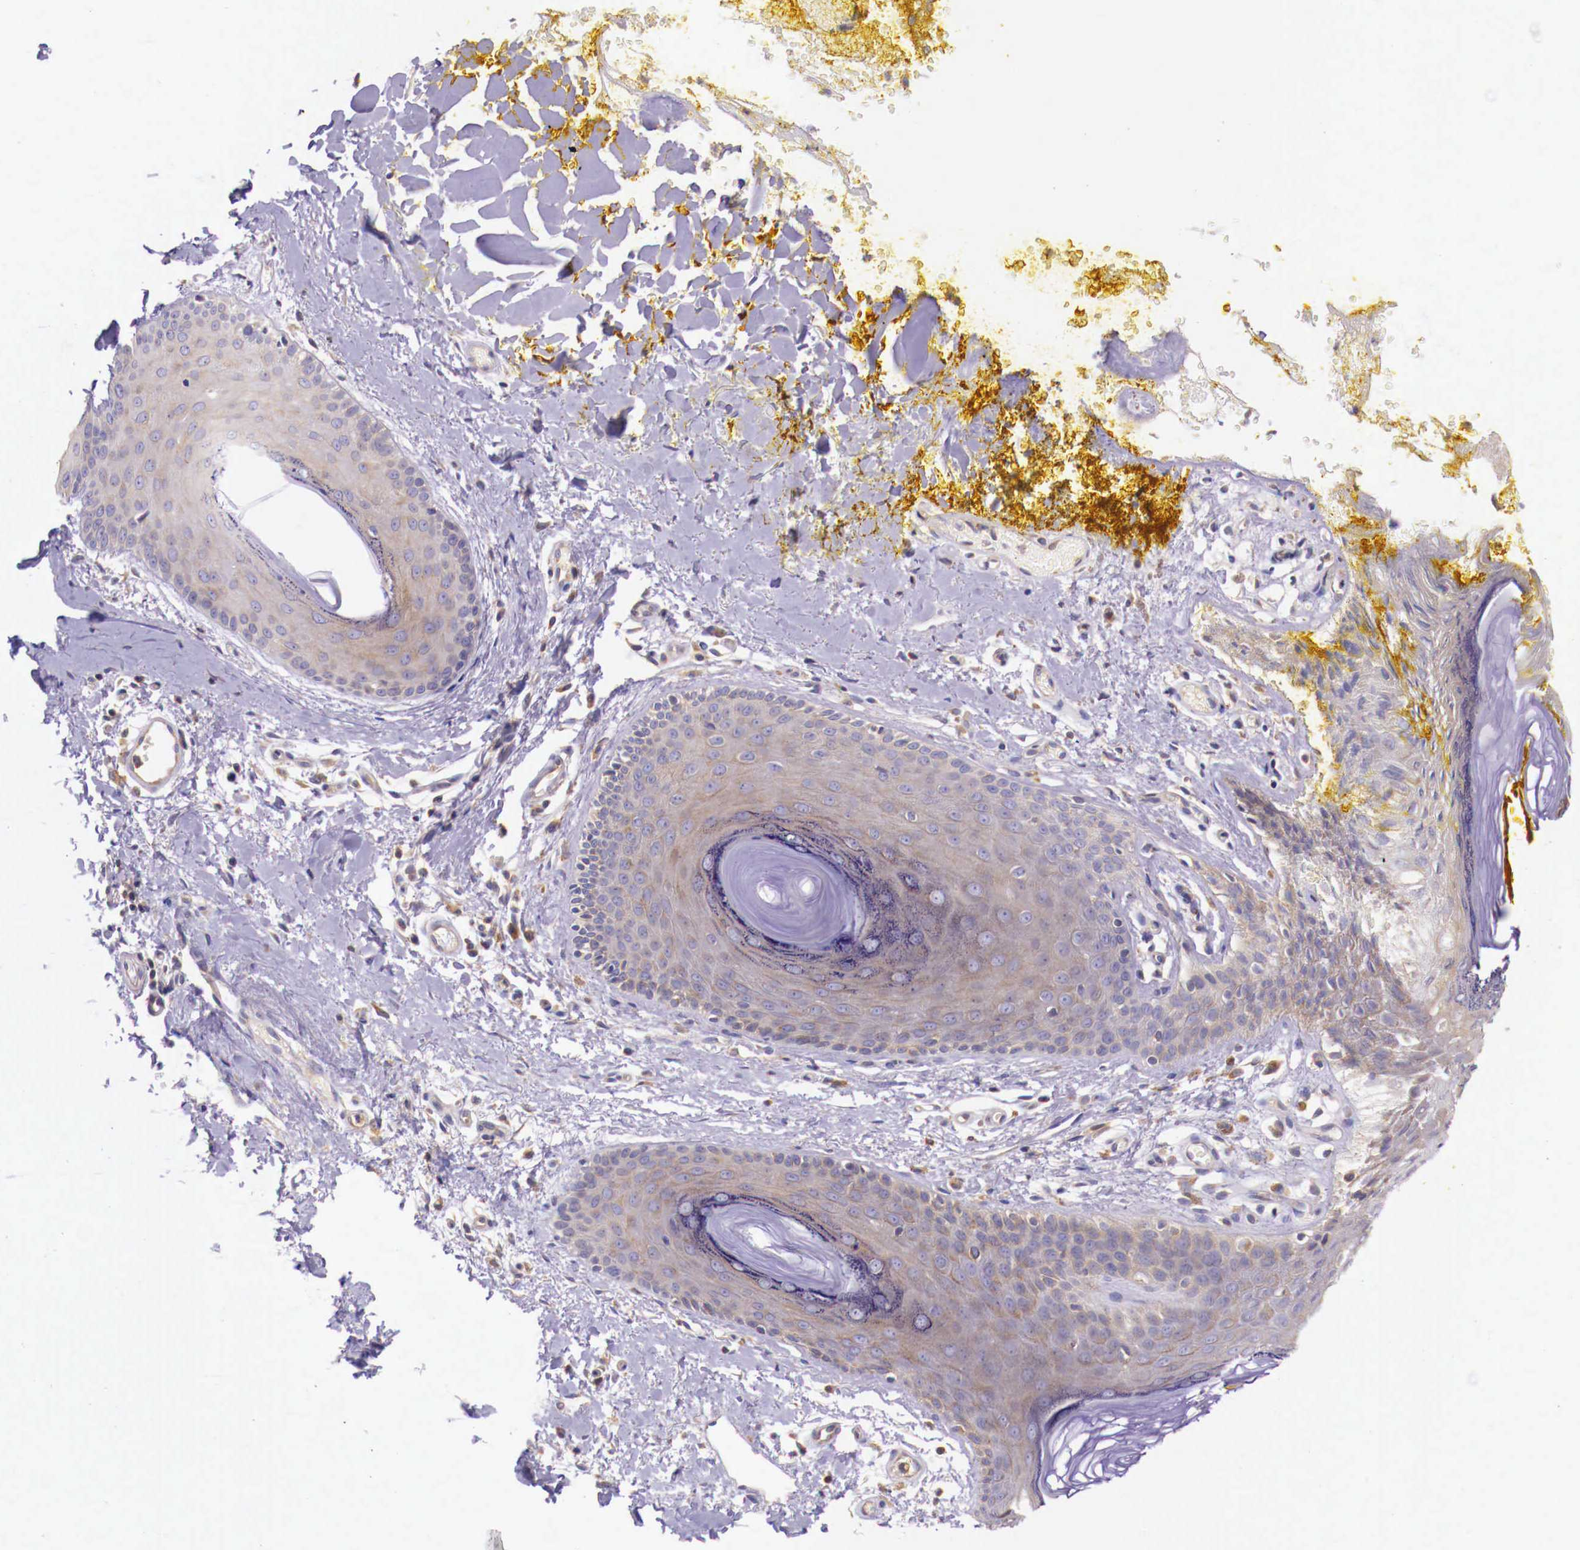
{"staining": {"intensity": "weak", "quantity": "<25%", "location": "cytoplasmic/membranous"}, "tissue": "skin", "cell_type": "Epidermal cells", "image_type": "normal", "snomed": [{"axis": "morphology", "description": "Normal tissue, NOS"}, {"axis": "topography", "description": "Skin"}, {"axis": "topography", "description": "Anal"}], "caption": "An immunohistochemistry image of normal skin is shown. There is no staining in epidermal cells of skin. (Stains: DAB immunohistochemistry with hematoxylin counter stain, Microscopy: brightfield microscopy at high magnification).", "gene": "GRIPAP1", "patient": {"sex": "male", "age": 61}}